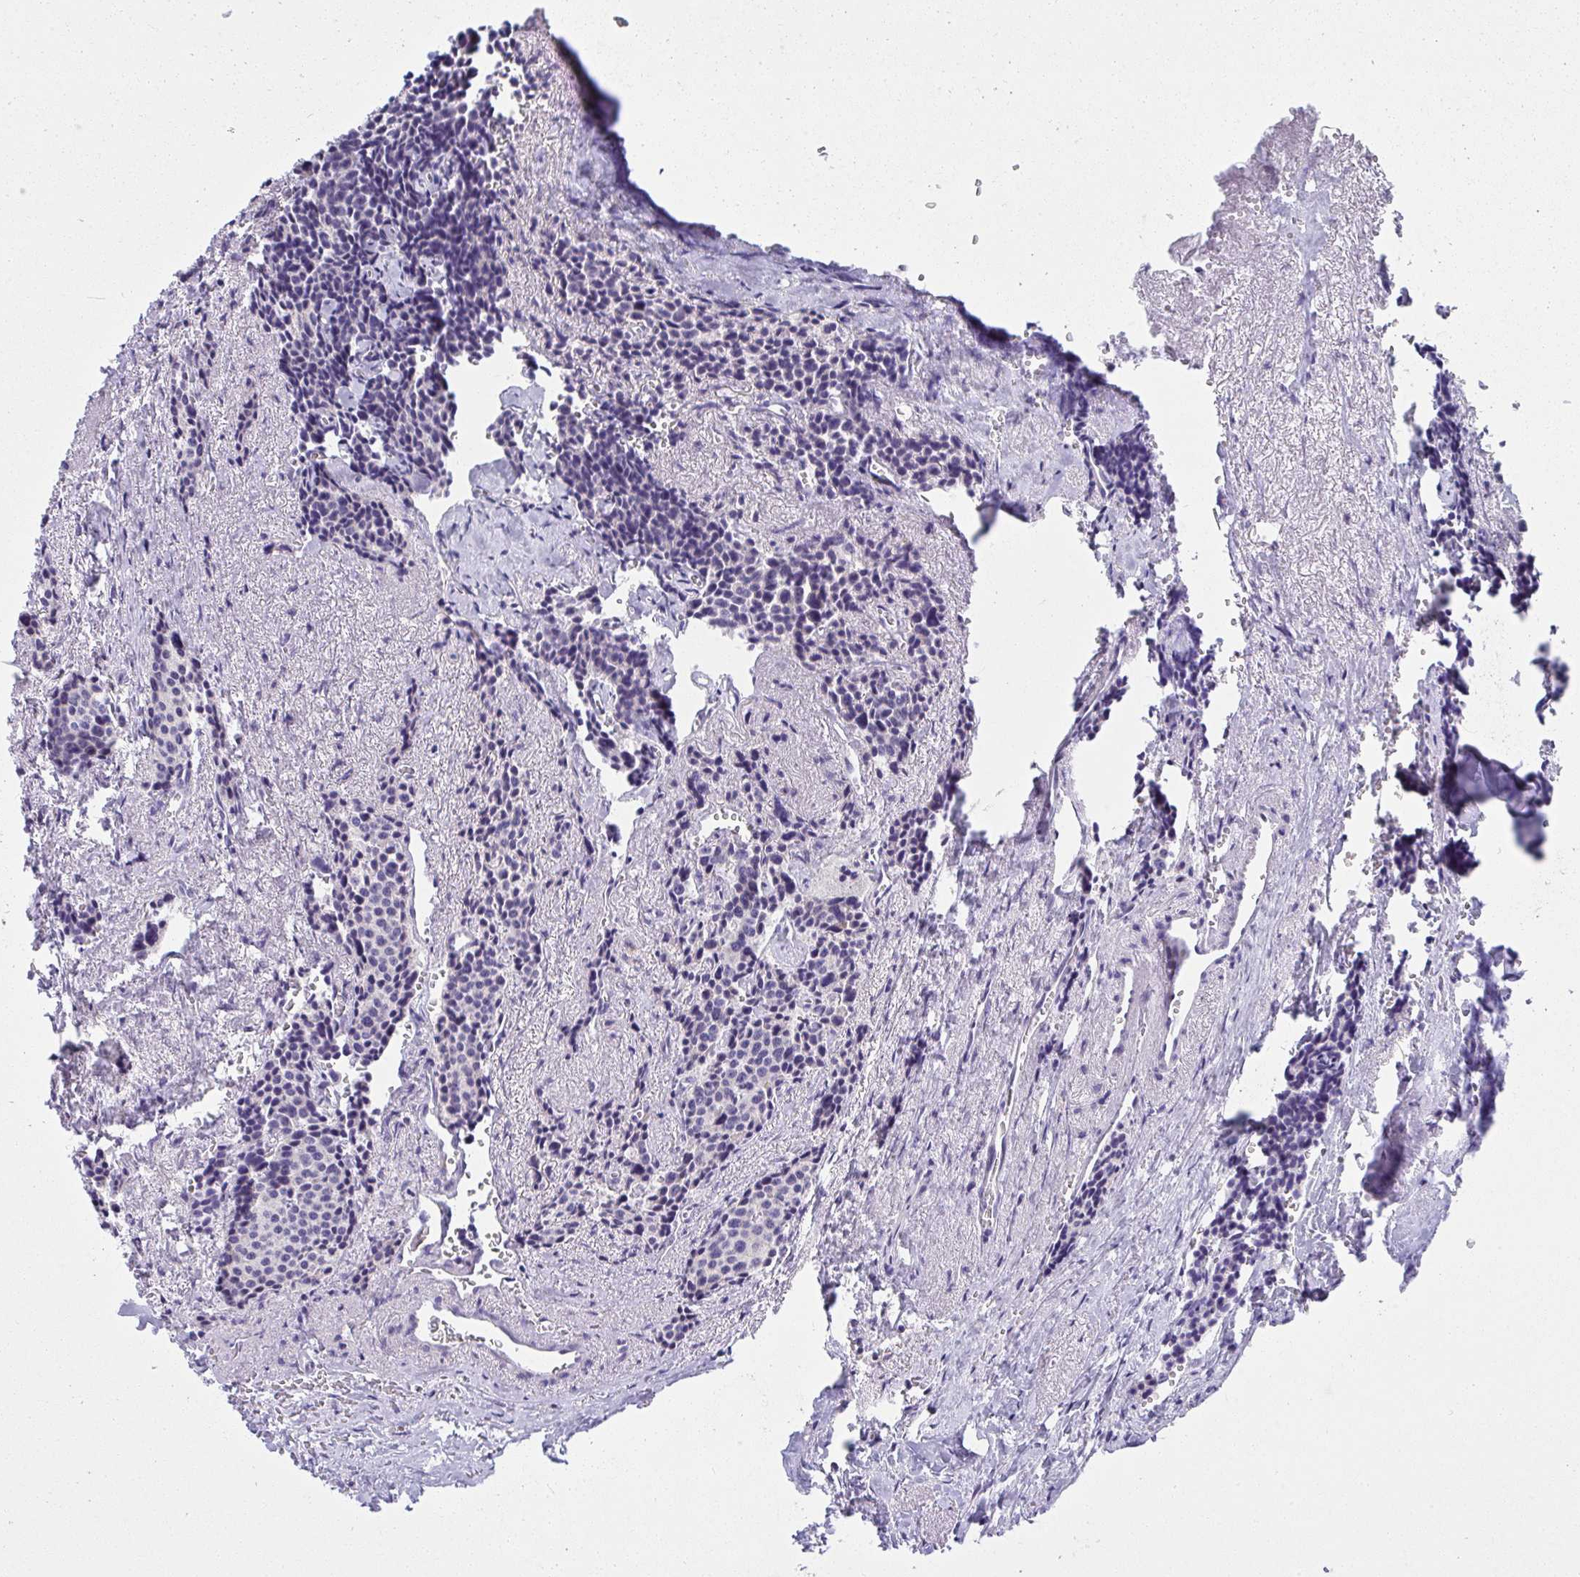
{"staining": {"intensity": "negative", "quantity": "none", "location": "none"}, "tissue": "carcinoid", "cell_type": "Tumor cells", "image_type": "cancer", "snomed": [{"axis": "morphology", "description": "Carcinoid, malignant, NOS"}, {"axis": "topography", "description": "Small intestine"}], "caption": "High magnification brightfield microscopy of carcinoid stained with DAB (3,3'-diaminobenzidine) (brown) and counterstained with hematoxylin (blue): tumor cells show no significant positivity.", "gene": "FASLG", "patient": {"sex": "male", "age": 73}}